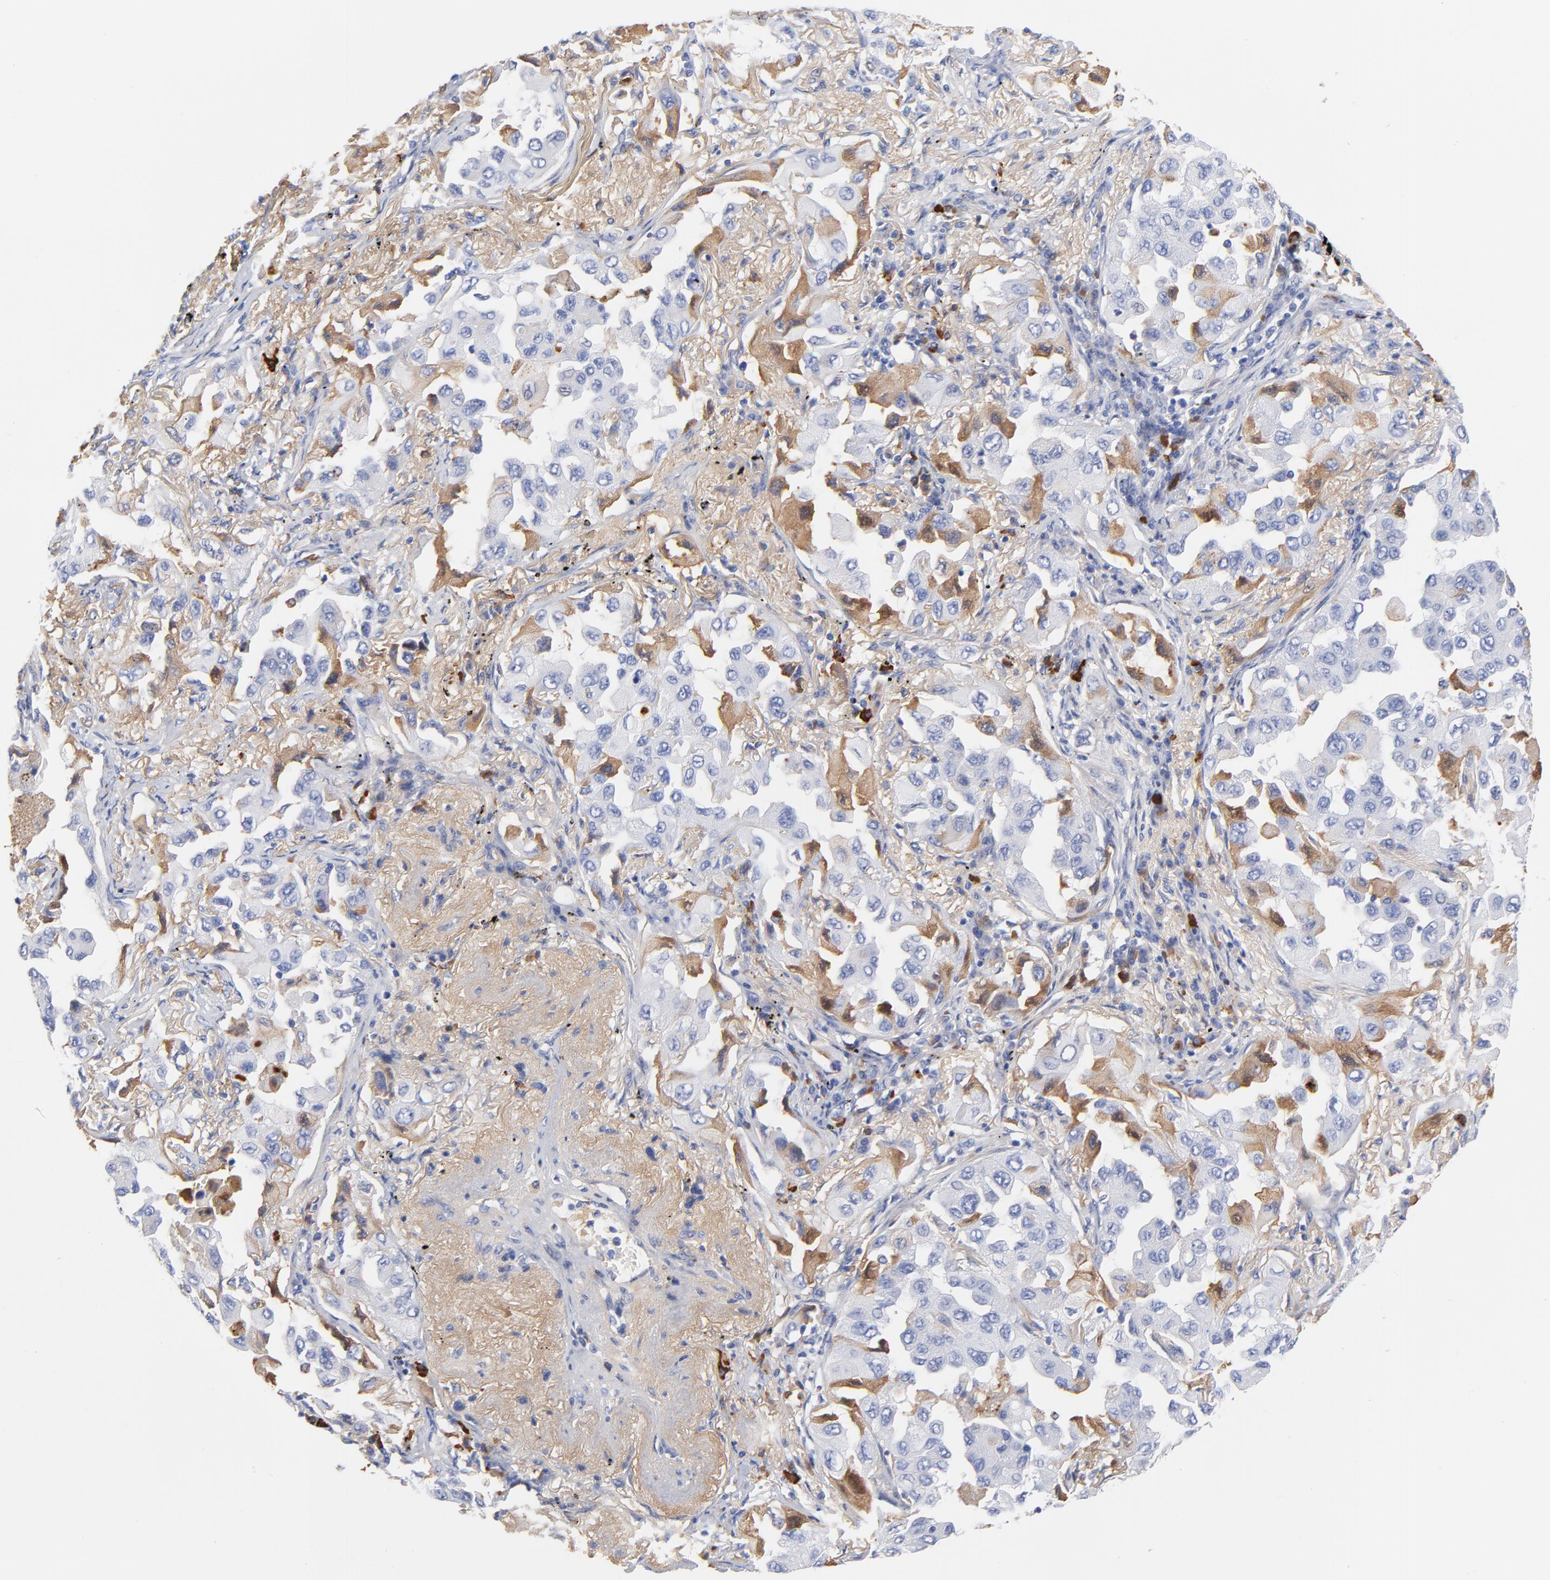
{"staining": {"intensity": "weak", "quantity": "25%-75%", "location": "cytoplasmic/membranous"}, "tissue": "lung cancer", "cell_type": "Tumor cells", "image_type": "cancer", "snomed": [{"axis": "morphology", "description": "Adenocarcinoma, NOS"}, {"axis": "topography", "description": "Lung"}], "caption": "This micrograph displays immunohistochemistry staining of lung adenocarcinoma, with low weak cytoplasmic/membranous expression in about 25%-75% of tumor cells.", "gene": "IGLV3-10", "patient": {"sex": "female", "age": 65}}